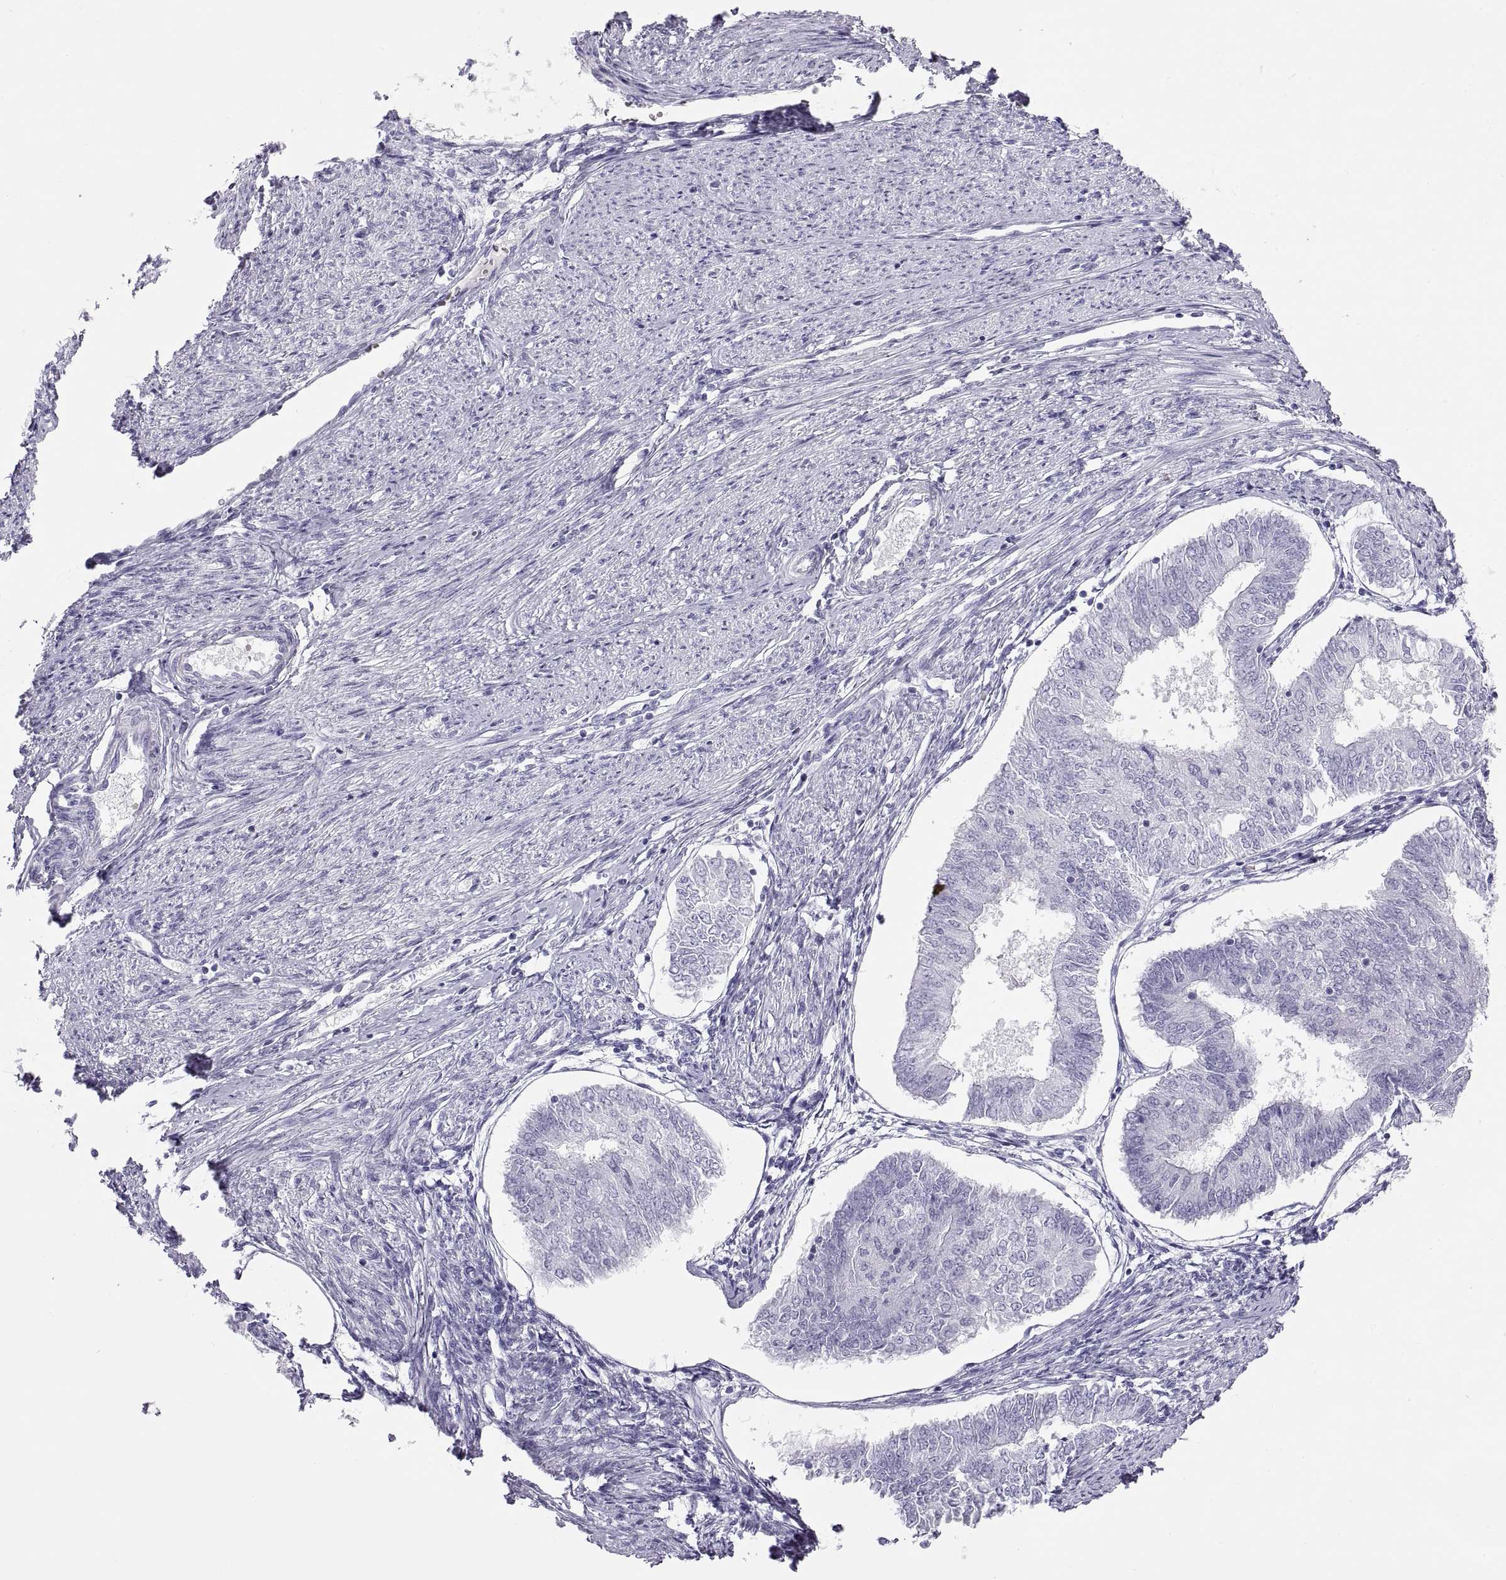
{"staining": {"intensity": "negative", "quantity": "none", "location": "none"}, "tissue": "endometrial cancer", "cell_type": "Tumor cells", "image_type": "cancer", "snomed": [{"axis": "morphology", "description": "Adenocarcinoma, NOS"}, {"axis": "topography", "description": "Endometrium"}], "caption": "High power microscopy image of an IHC photomicrograph of endometrial adenocarcinoma, revealing no significant expression in tumor cells. (DAB (3,3'-diaminobenzidine) immunohistochemistry (IHC), high magnification).", "gene": "SEMG1", "patient": {"sex": "female", "age": 58}}